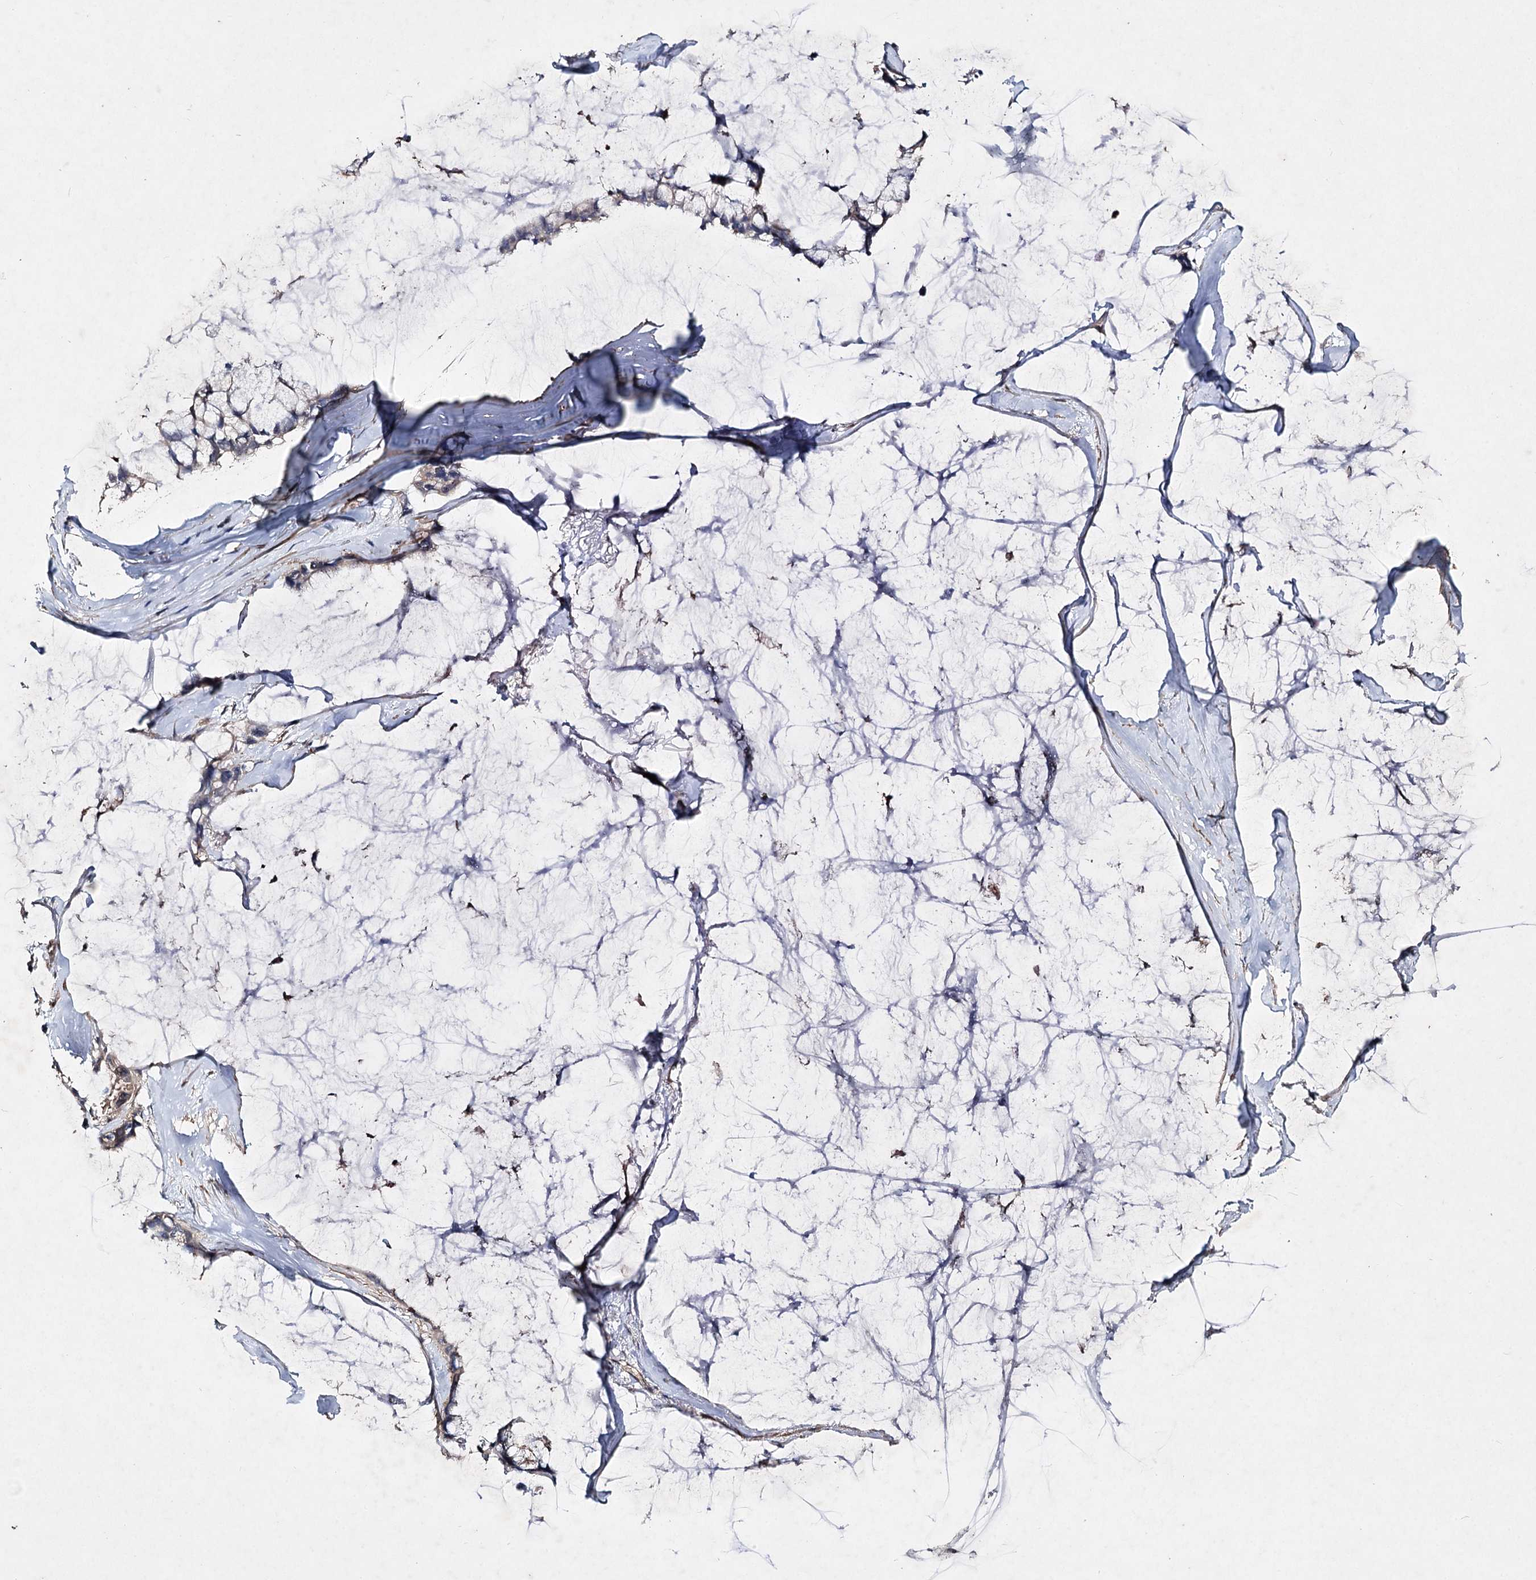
{"staining": {"intensity": "weak", "quantity": "<25%", "location": "cytoplasmic/membranous"}, "tissue": "ovarian cancer", "cell_type": "Tumor cells", "image_type": "cancer", "snomed": [{"axis": "morphology", "description": "Cystadenocarcinoma, mucinous, NOS"}, {"axis": "topography", "description": "Ovary"}], "caption": "Tumor cells are negative for brown protein staining in ovarian cancer (mucinous cystadenocarcinoma).", "gene": "MINDY3", "patient": {"sex": "female", "age": 39}}